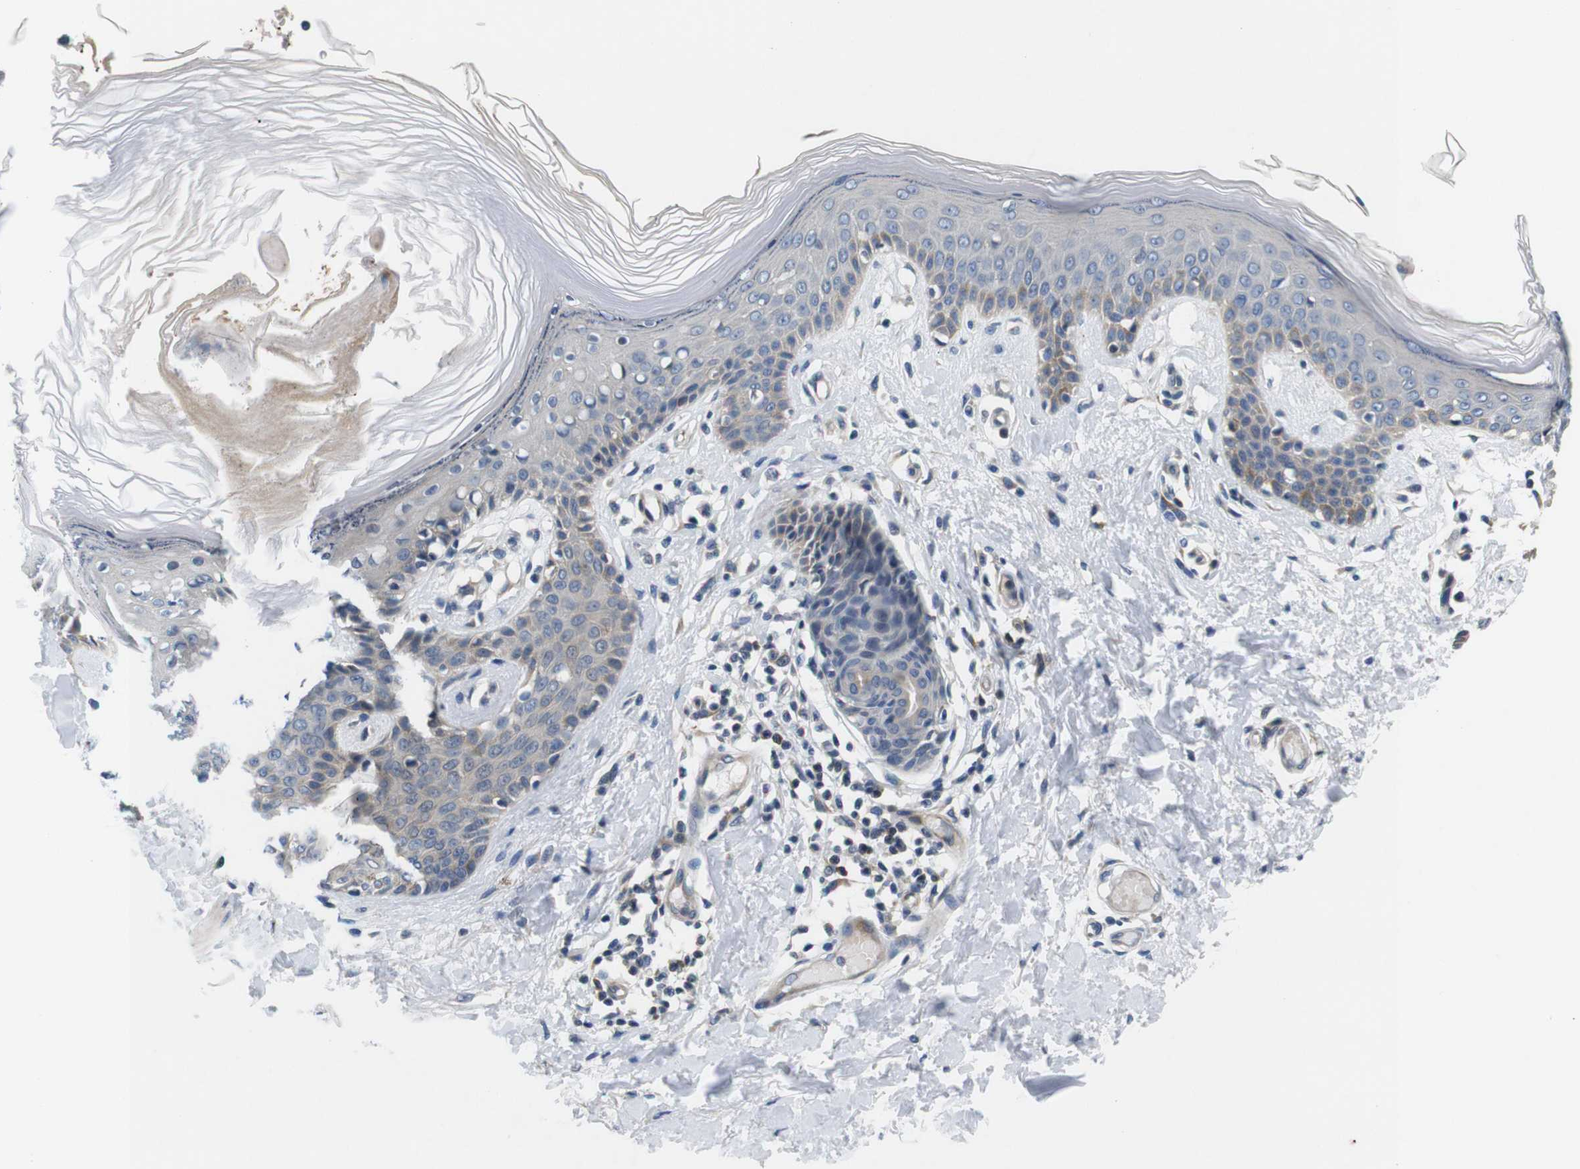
{"staining": {"intensity": "weak", "quantity": "<25%", "location": "cytoplasmic/membranous"}, "tissue": "skin", "cell_type": "Fibroblasts", "image_type": "normal", "snomed": [{"axis": "morphology", "description": "Normal tissue, NOS"}, {"axis": "topography", "description": "Skin"}], "caption": "IHC photomicrograph of normal skin: skin stained with DAB (3,3'-diaminobenzidine) displays no significant protein staining in fibroblasts. (DAB immunohistochemistry (IHC) with hematoxylin counter stain).", "gene": "JAK1", "patient": {"sex": "male", "age": 53}}